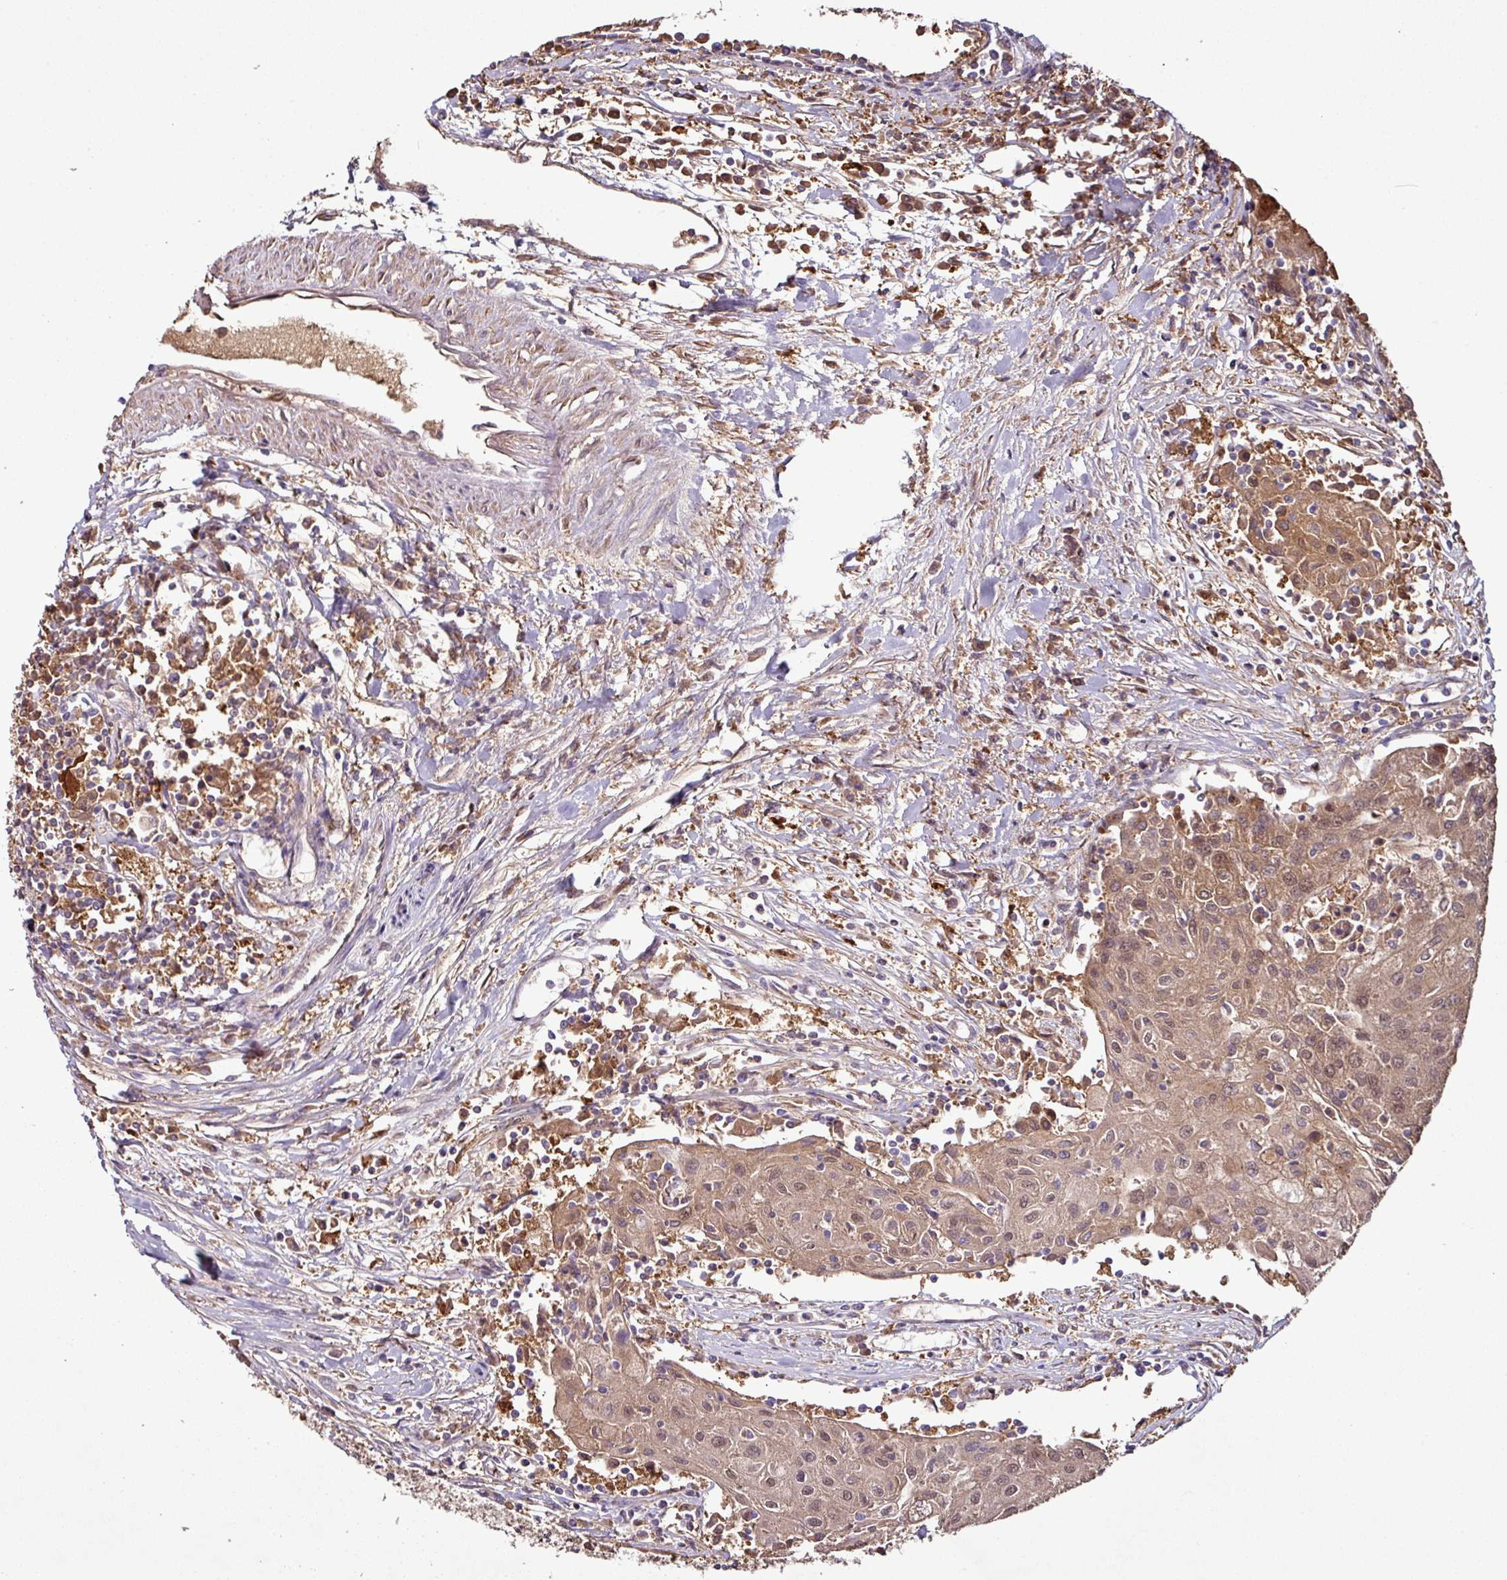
{"staining": {"intensity": "moderate", "quantity": ">75%", "location": "cytoplasmic/membranous"}, "tissue": "urothelial cancer", "cell_type": "Tumor cells", "image_type": "cancer", "snomed": [{"axis": "morphology", "description": "Urothelial carcinoma, High grade"}, {"axis": "topography", "description": "Urinary bladder"}], "caption": "Protein expression analysis of human urothelial carcinoma (high-grade) reveals moderate cytoplasmic/membranous staining in approximately >75% of tumor cells. (IHC, brightfield microscopy, high magnification).", "gene": "GNPDA1", "patient": {"sex": "female", "age": 85}}